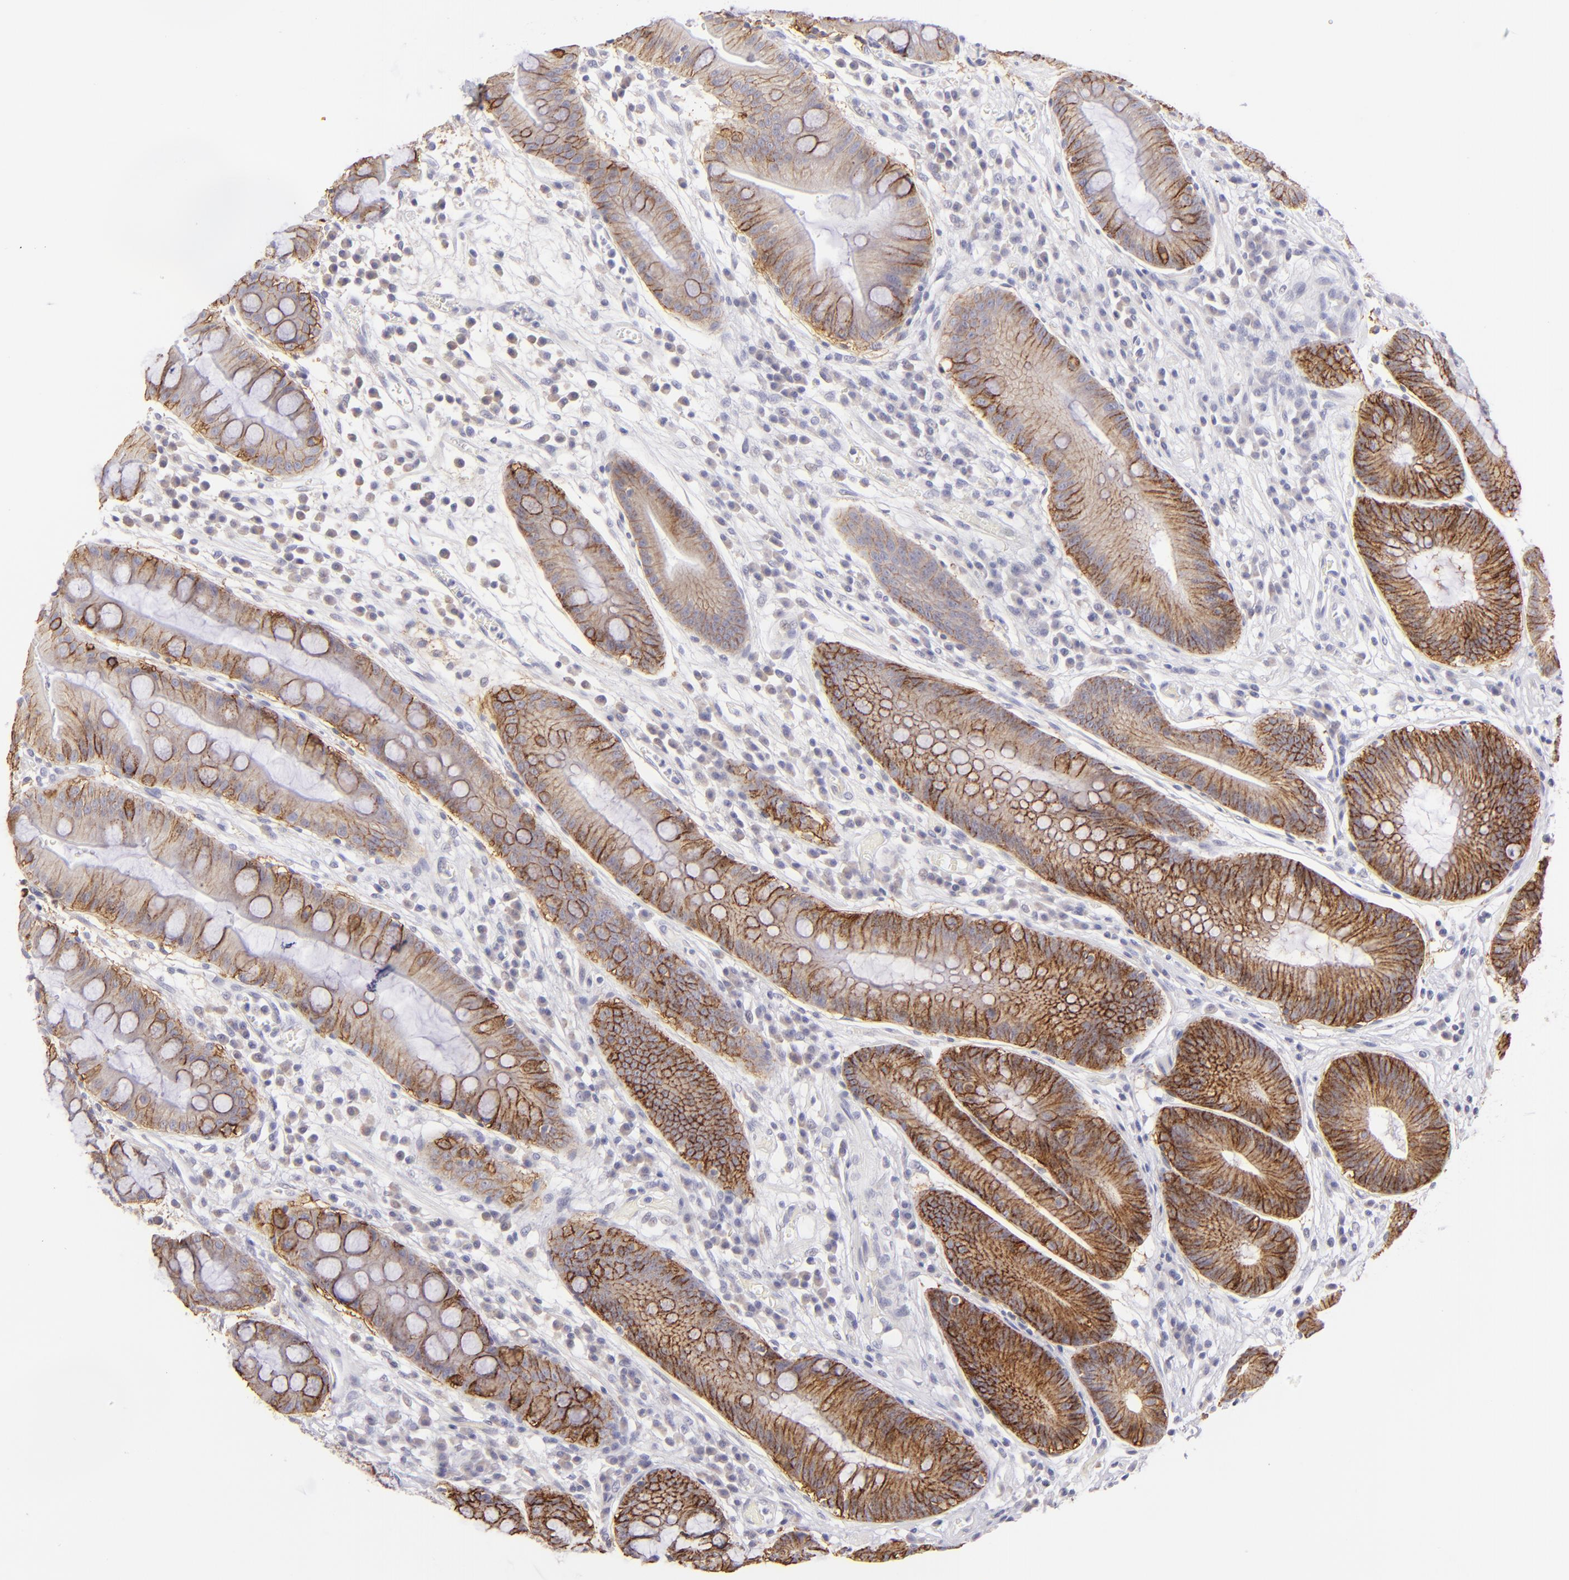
{"staining": {"intensity": "moderate", "quantity": "25%-75%", "location": "cytoplasmic/membranous"}, "tissue": "stomach", "cell_type": "Glandular cells", "image_type": "normal", "snomed": [{"axis": "morphology", "description": "Normal tissue, NOS"}, {"axis": "morphology", "description": "Inflammation, NOS"}, {"axis": "topography", "description": "Stomach, lower"}], "caption": "This micrograph displays immunohistochemistry (IHC) staining of unremarkable stomach, with medium moderate cytoplasmic/membranous staining in approximately 25%-75% of glandular cells.", "gene": "CLDN4", "patient": {"sex": "male", "age": 59}}